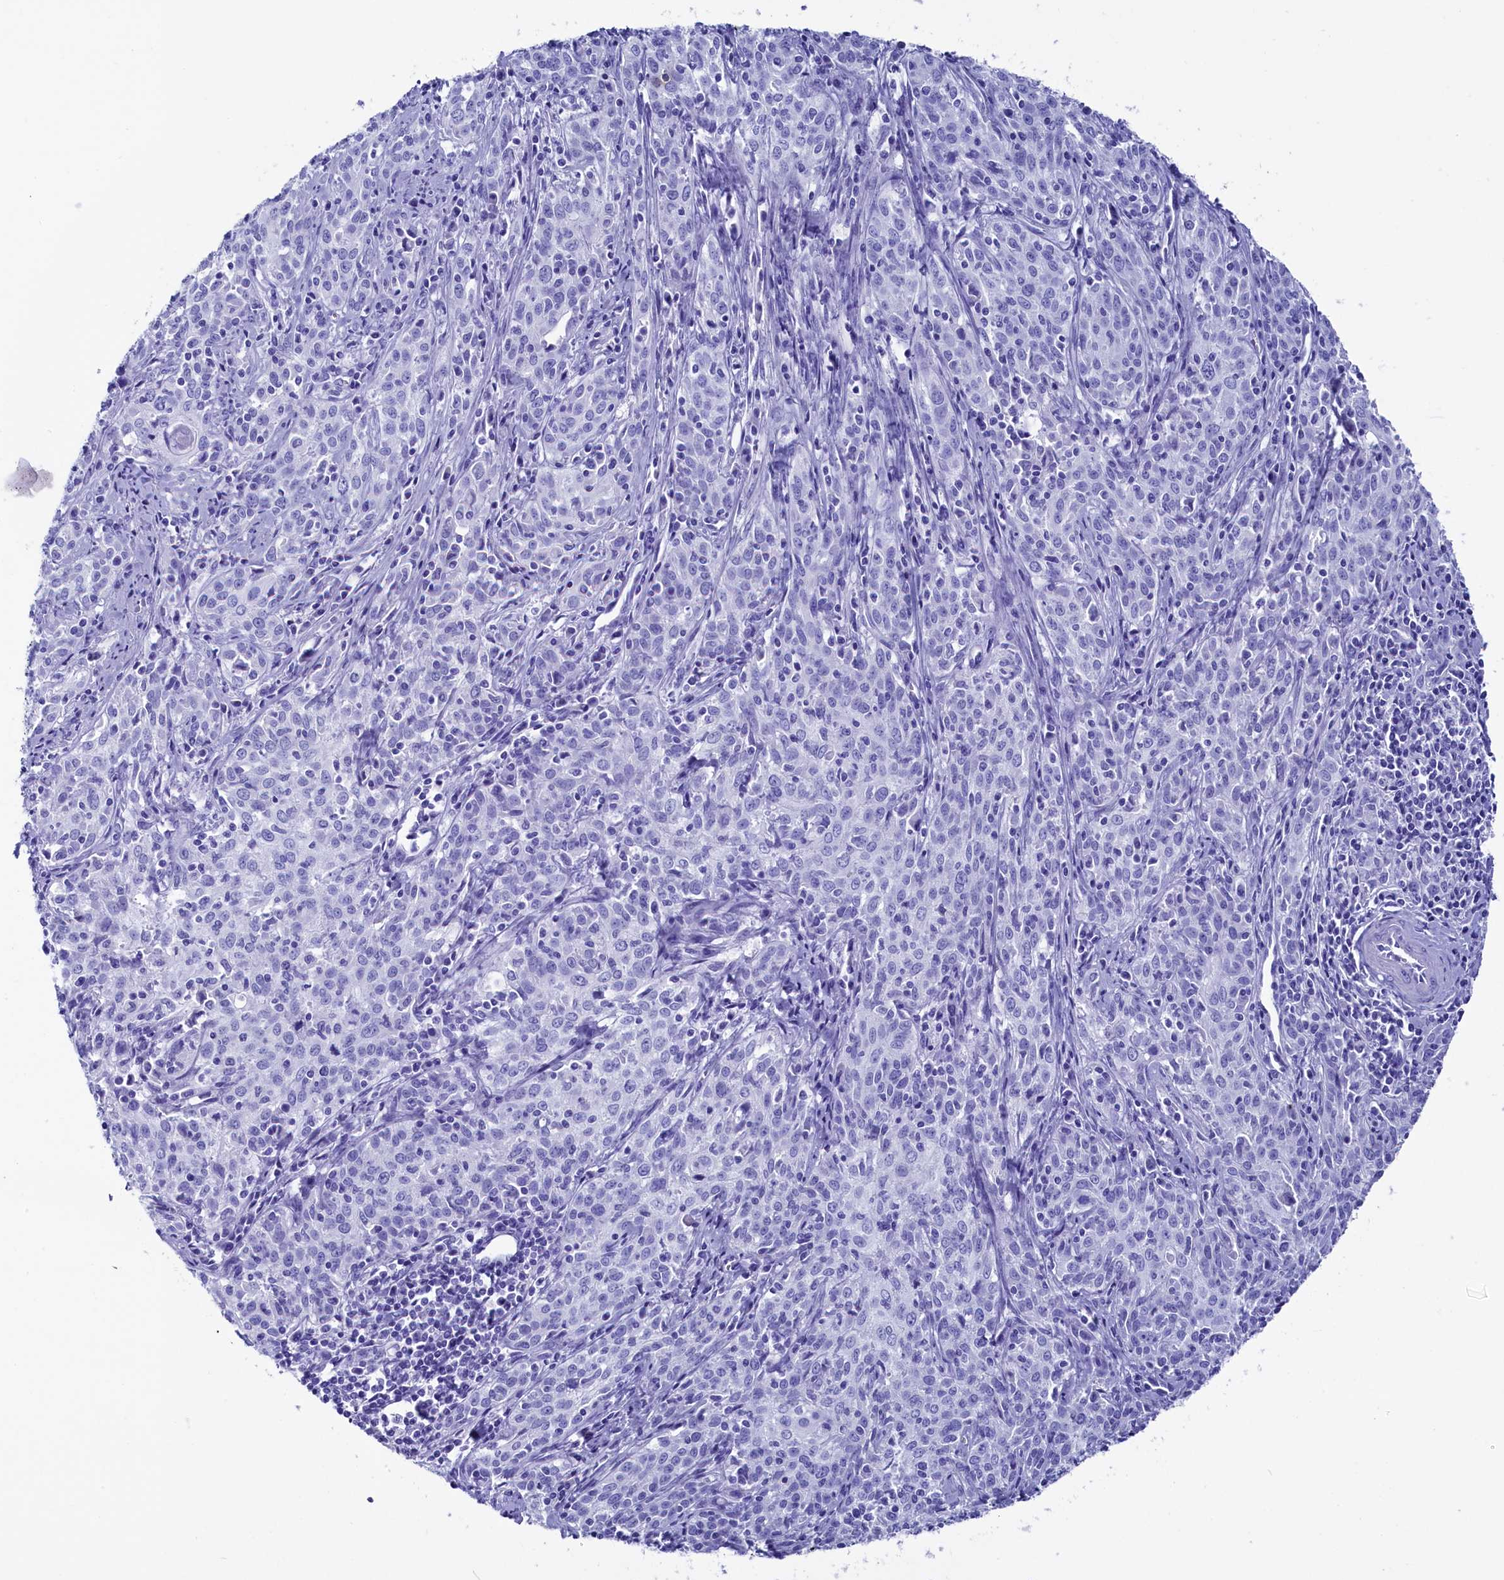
{"staining": {"intensity": "negative", "quantity": "none", "location": "none"}, "tissue": "cervical cancer", "cell_type": "Tumor cells", "image_type": "cancer", "snomed": [{"axis": "morphology", "description": "Squamous cell carcinoma, NOS"}, {"axis": "topography", "description": "Cervix"}], "caption": "The histopathology image exhibits no staining of tumor cells in cervical cancer (squamous cell carcinoma).", "gene": "ANKRD29", "patient": {"sex": "female", "age": 57}}